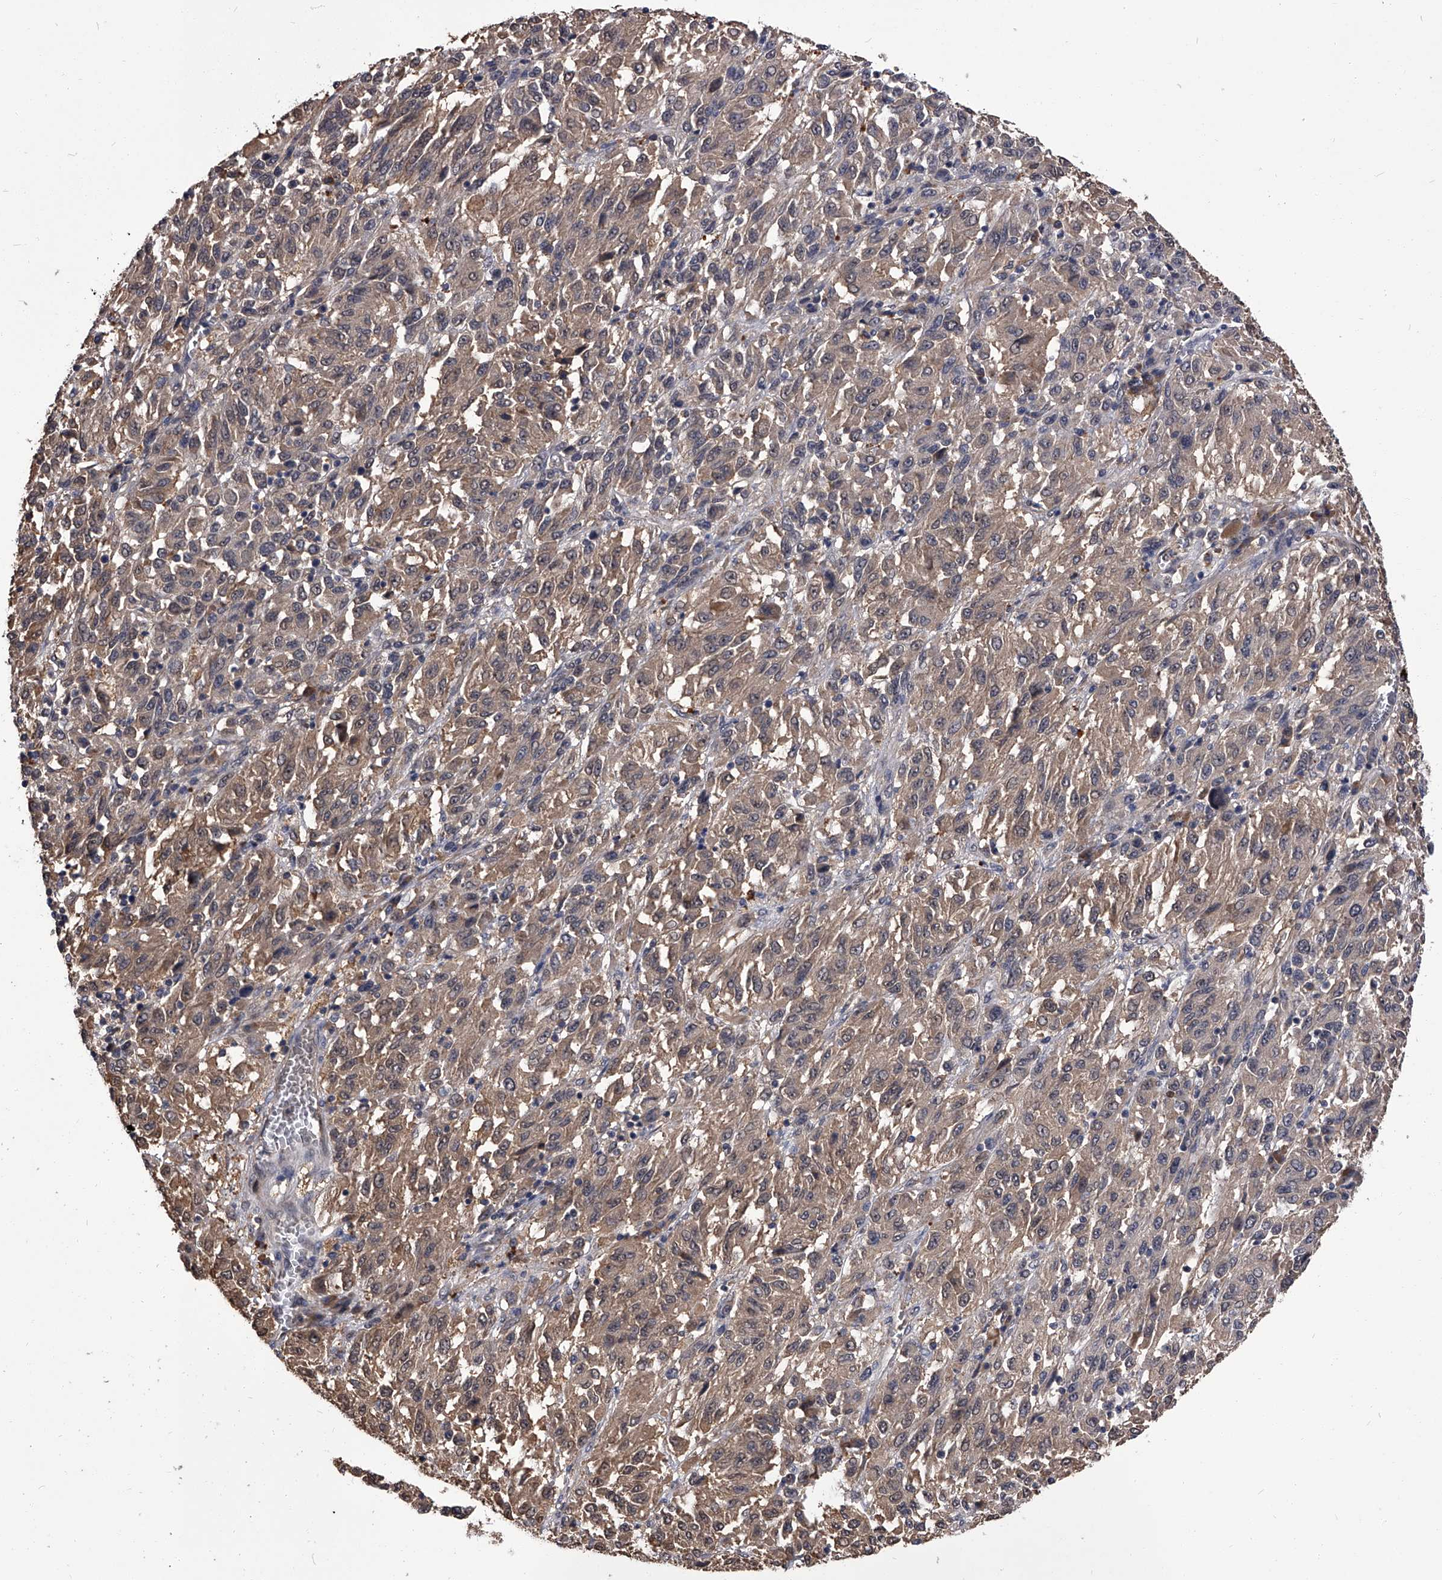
{"staining": {"intensity": "weak", "quantity": ">75%", "location": "cytoplasmic/membranous"}, "tissue": "melanoma", "cell_type": "Tumor cells", "image_type": "cancer", "snomed": [{"axis": "morphology", "description": "Malignant melanoma, Metastatic site"}, {"axis": "topography", "description": "Lung"}], "caption": "Weak cytoplasmic/membranous protein expression is identified in approximately >75% of tumor cells in malignant melanoma (metastatic site).", "gene": "SLC18B1", "patient": {"sex": "male", "age": 64}}